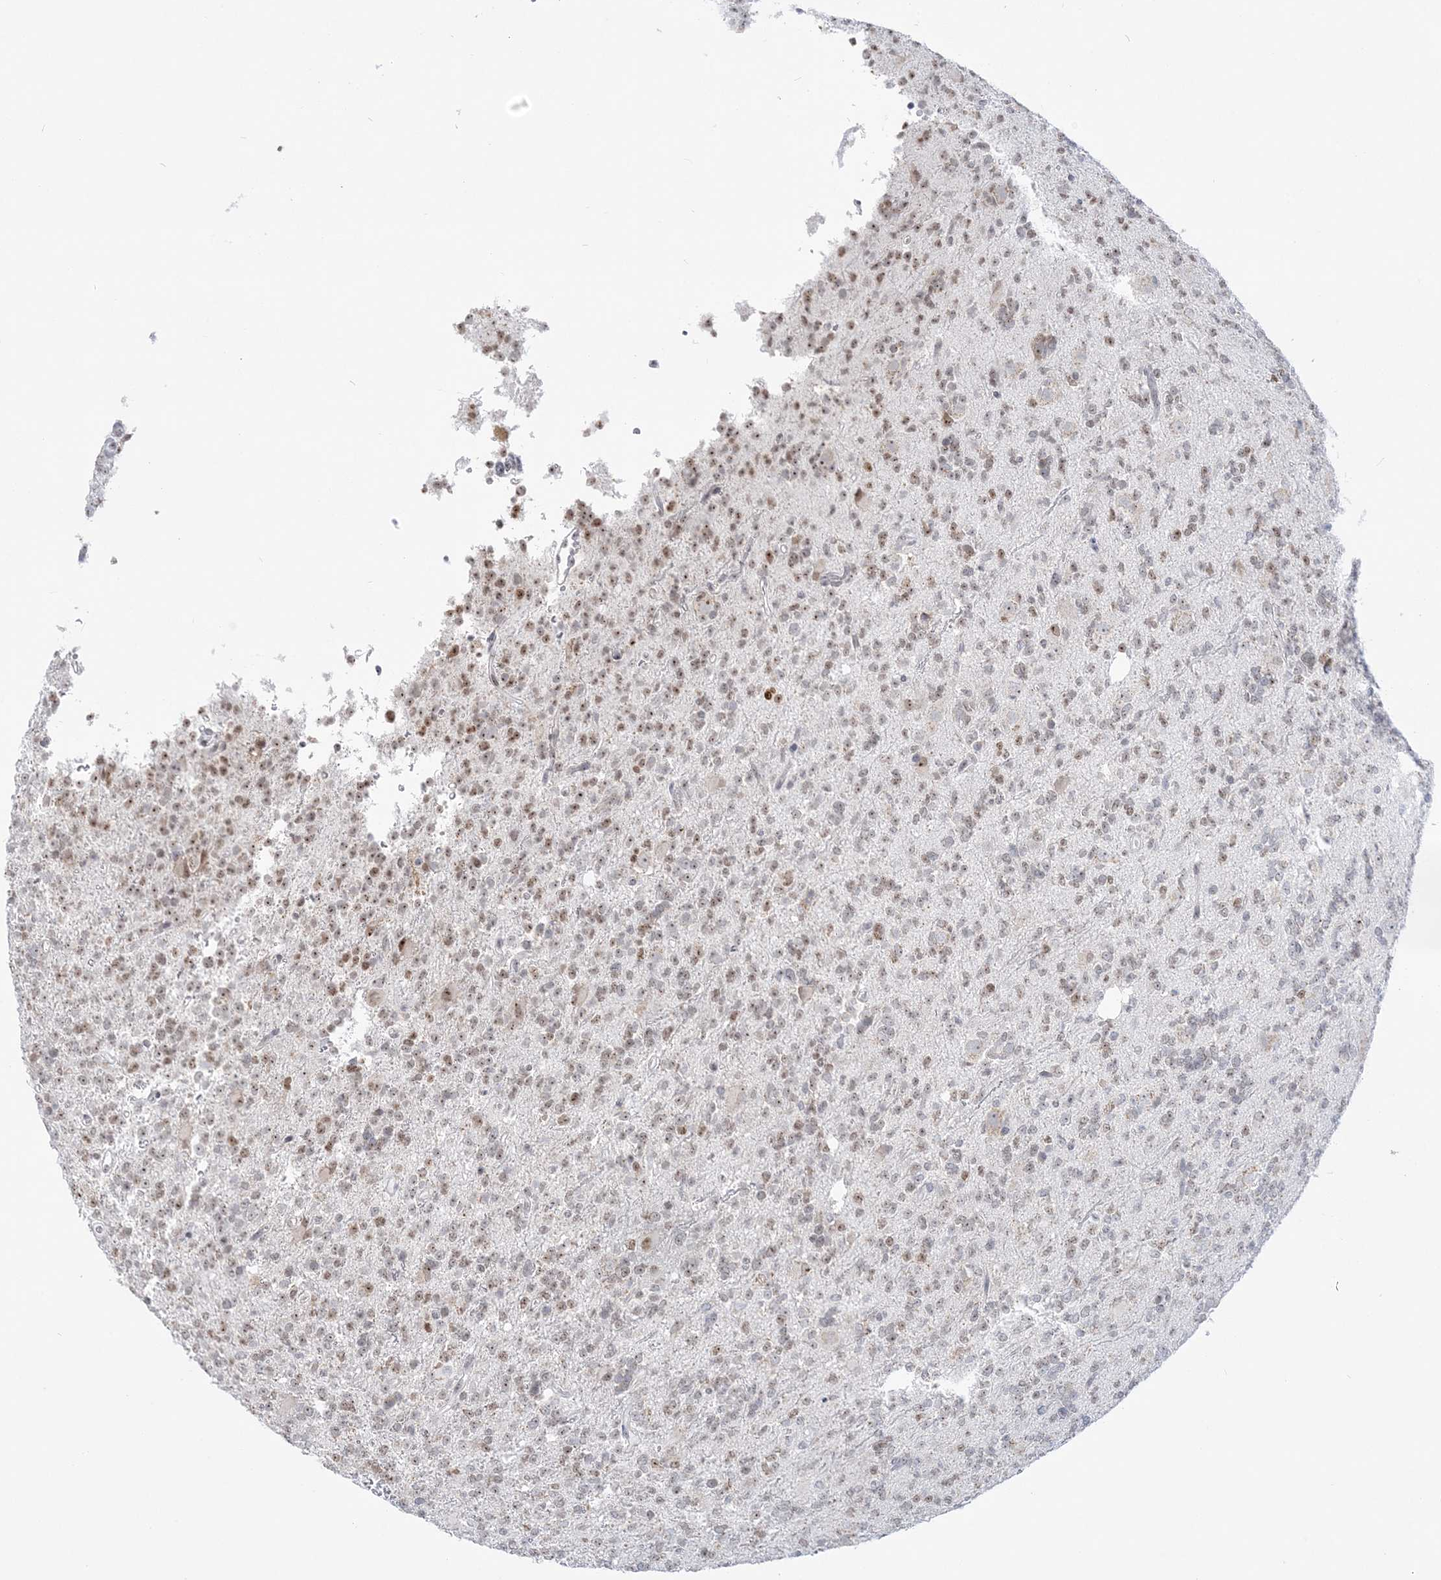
{"staining": {"intensity": "weak", "quantity": "25%-75%", "location": "nuclear"}, "tissue": "glioma", "cell_type": "Tumor cells", "image_type": "cancer", "snomed": [{"axis": "morphology", "description": "Glioma, malignant, High grade"}, {"axis": "topography", "description": "Brain"}], "caption": "Immunohistochemical staining of human glioma demonstrates weak nuclear protein expression in about 25%-75% of tumor cells.", "gene": "DDX21", "patient": {"sex": "female", "age": 62}}